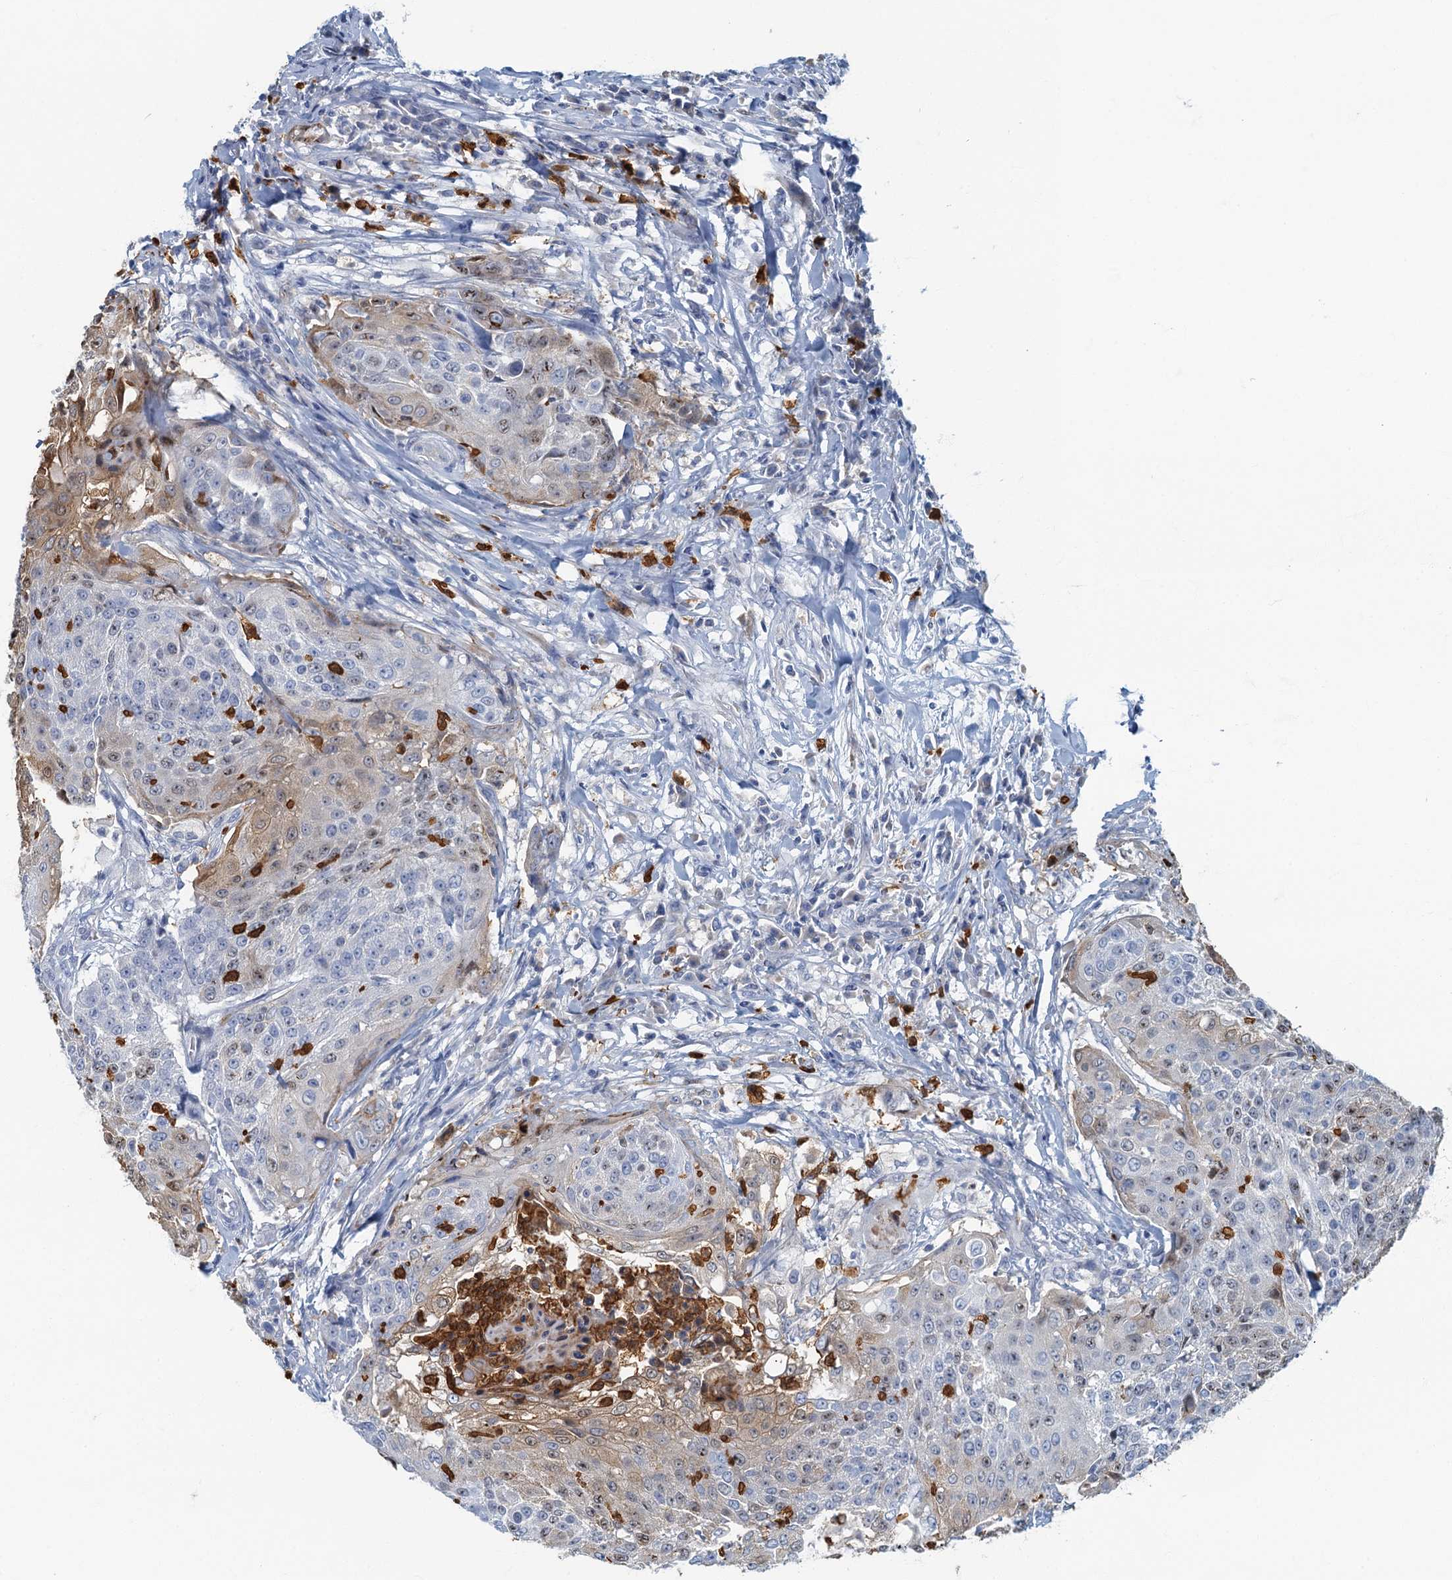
{"staining": {"intensity": "weak", "quantity": "<25%", "location": "cytoplasmic/membranous,nuclear"}, "tissue": "urothelial cancer", "cell_type": "Tumor cells", "image_type": "cancer", "snomed": [{"axis": "morphology", "description": "Urothelial carcinoma, High grade"}, {"axis": "topography", "description": "Urinary bladder"}], "caption": "Urothelial cancer was stained to show a protein in brown. There is no significant positivity in tumor cells.", "gene": "ANKDD1A", "patient": {"sex": "female", "age": 63}}